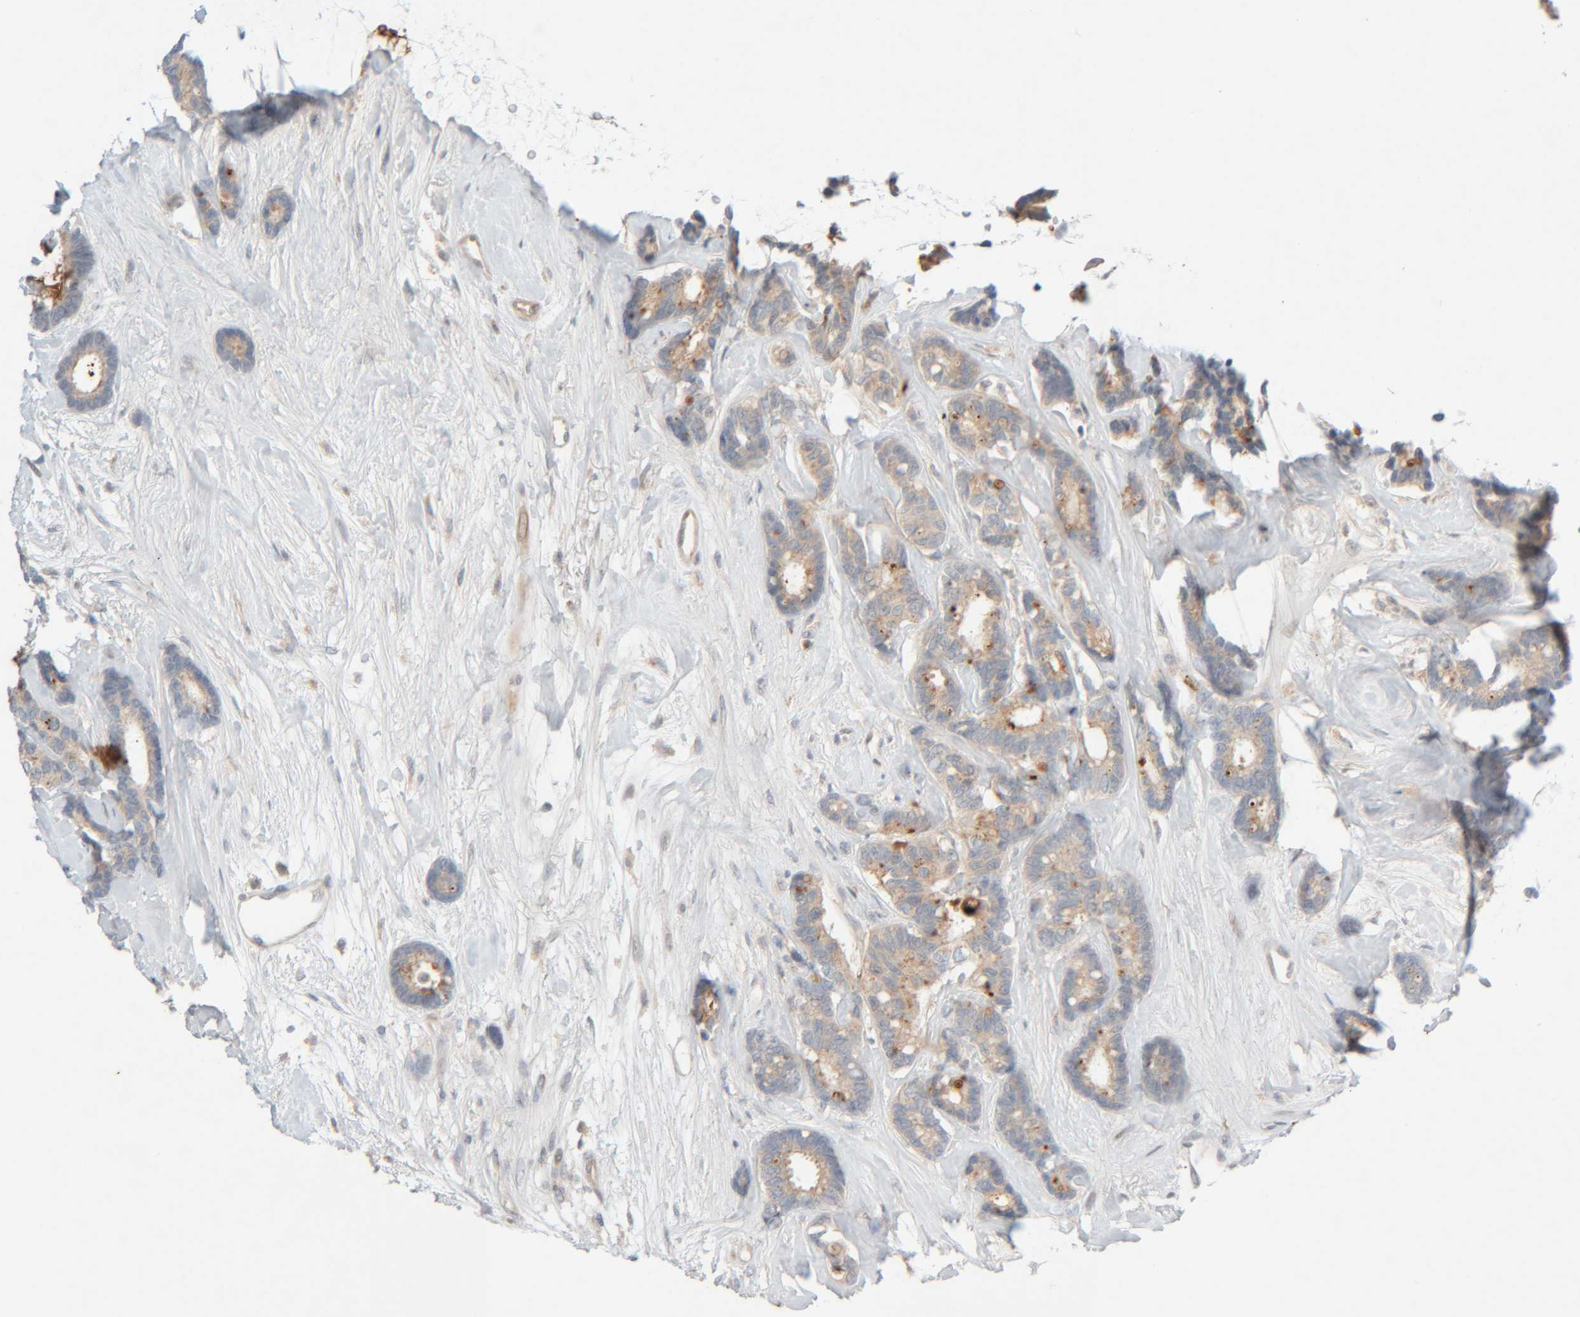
{"staining": {"intensity": "moderate", "quantity": "<25%", "location": "cytoplasmic/membranous"}, "tissue": "breast cancer", "cell_type": "Tumor cells", "image_type": "cancer", "snomed": [{"axis": "morphology", "description": "Duct carcinoma"}, {"axis": "topography", "description": "Breast"}], "caption": "IHC staining of breast cancer (infiltrating ductal carcinoma), which displays low levels of moderate cytoplasmic/membranous positivity in about <25% of tumor cells indicating moderate cytoplasmic/membranous protein expression. The staining was performed using DAB (brown) for protein detection and nuclei were counterstained in hematoxylin (blue).", "gene": "CHKA", "patient": {"sex": "female", "age": 87}}